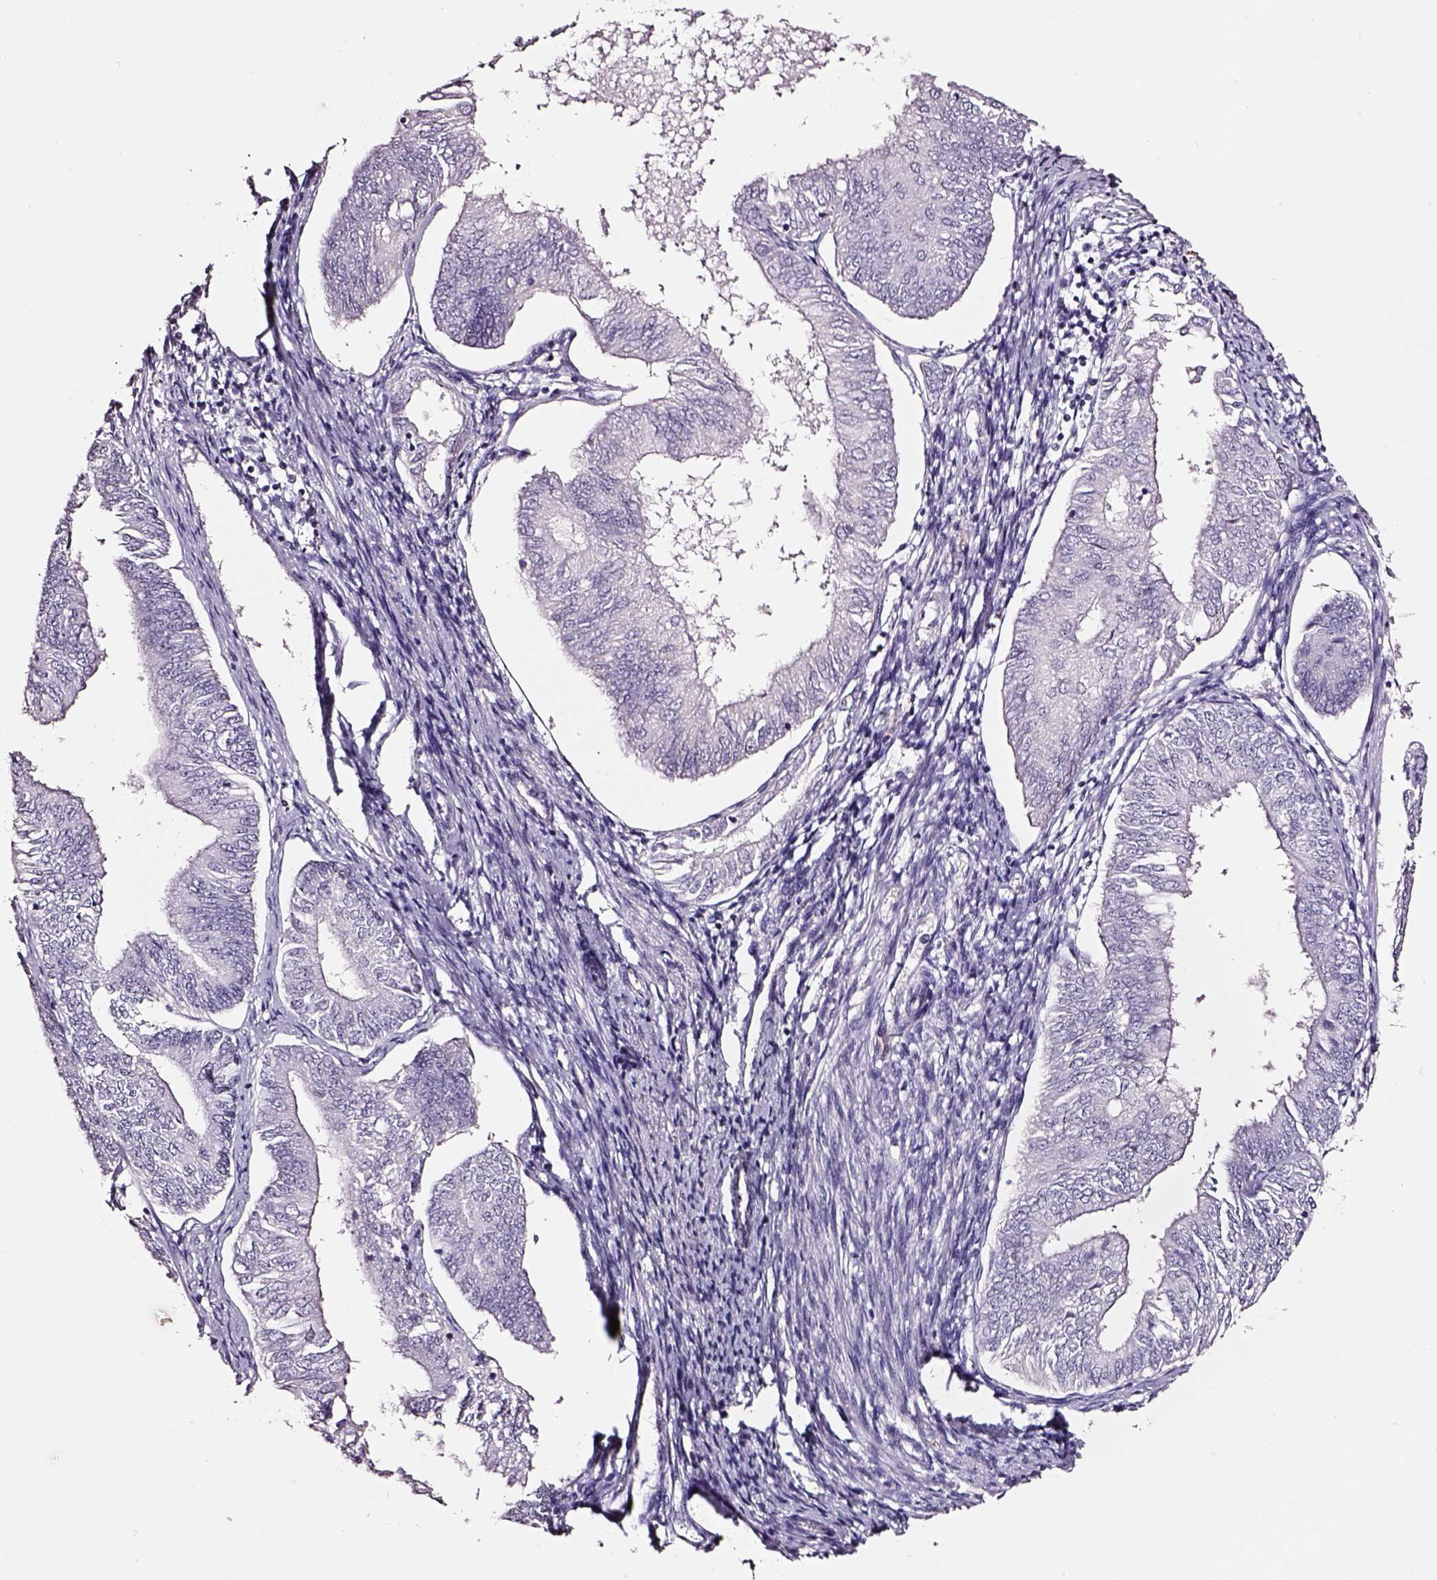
{"staining": {"intensity": "negative", "quantity": "none", "location": "none"}, "tissue": "endometrial cancer", "cell_type": "Tumor cells", "image_type": "cancer", "snomed": [{"axis": "morphology", "description": "Adenocarcinoma, NOS"}, {"axis": "topography", "description": "Endometrium"}], "caption": "This histopathology image is of endometrial cancer stained with immunohistochemistry to label a protein in brown with the nuclei are counter-stained blue. There is no staining in tumor cells.", "gene": "SMIM17", "patient": {"sex": "female", "age": 58}}